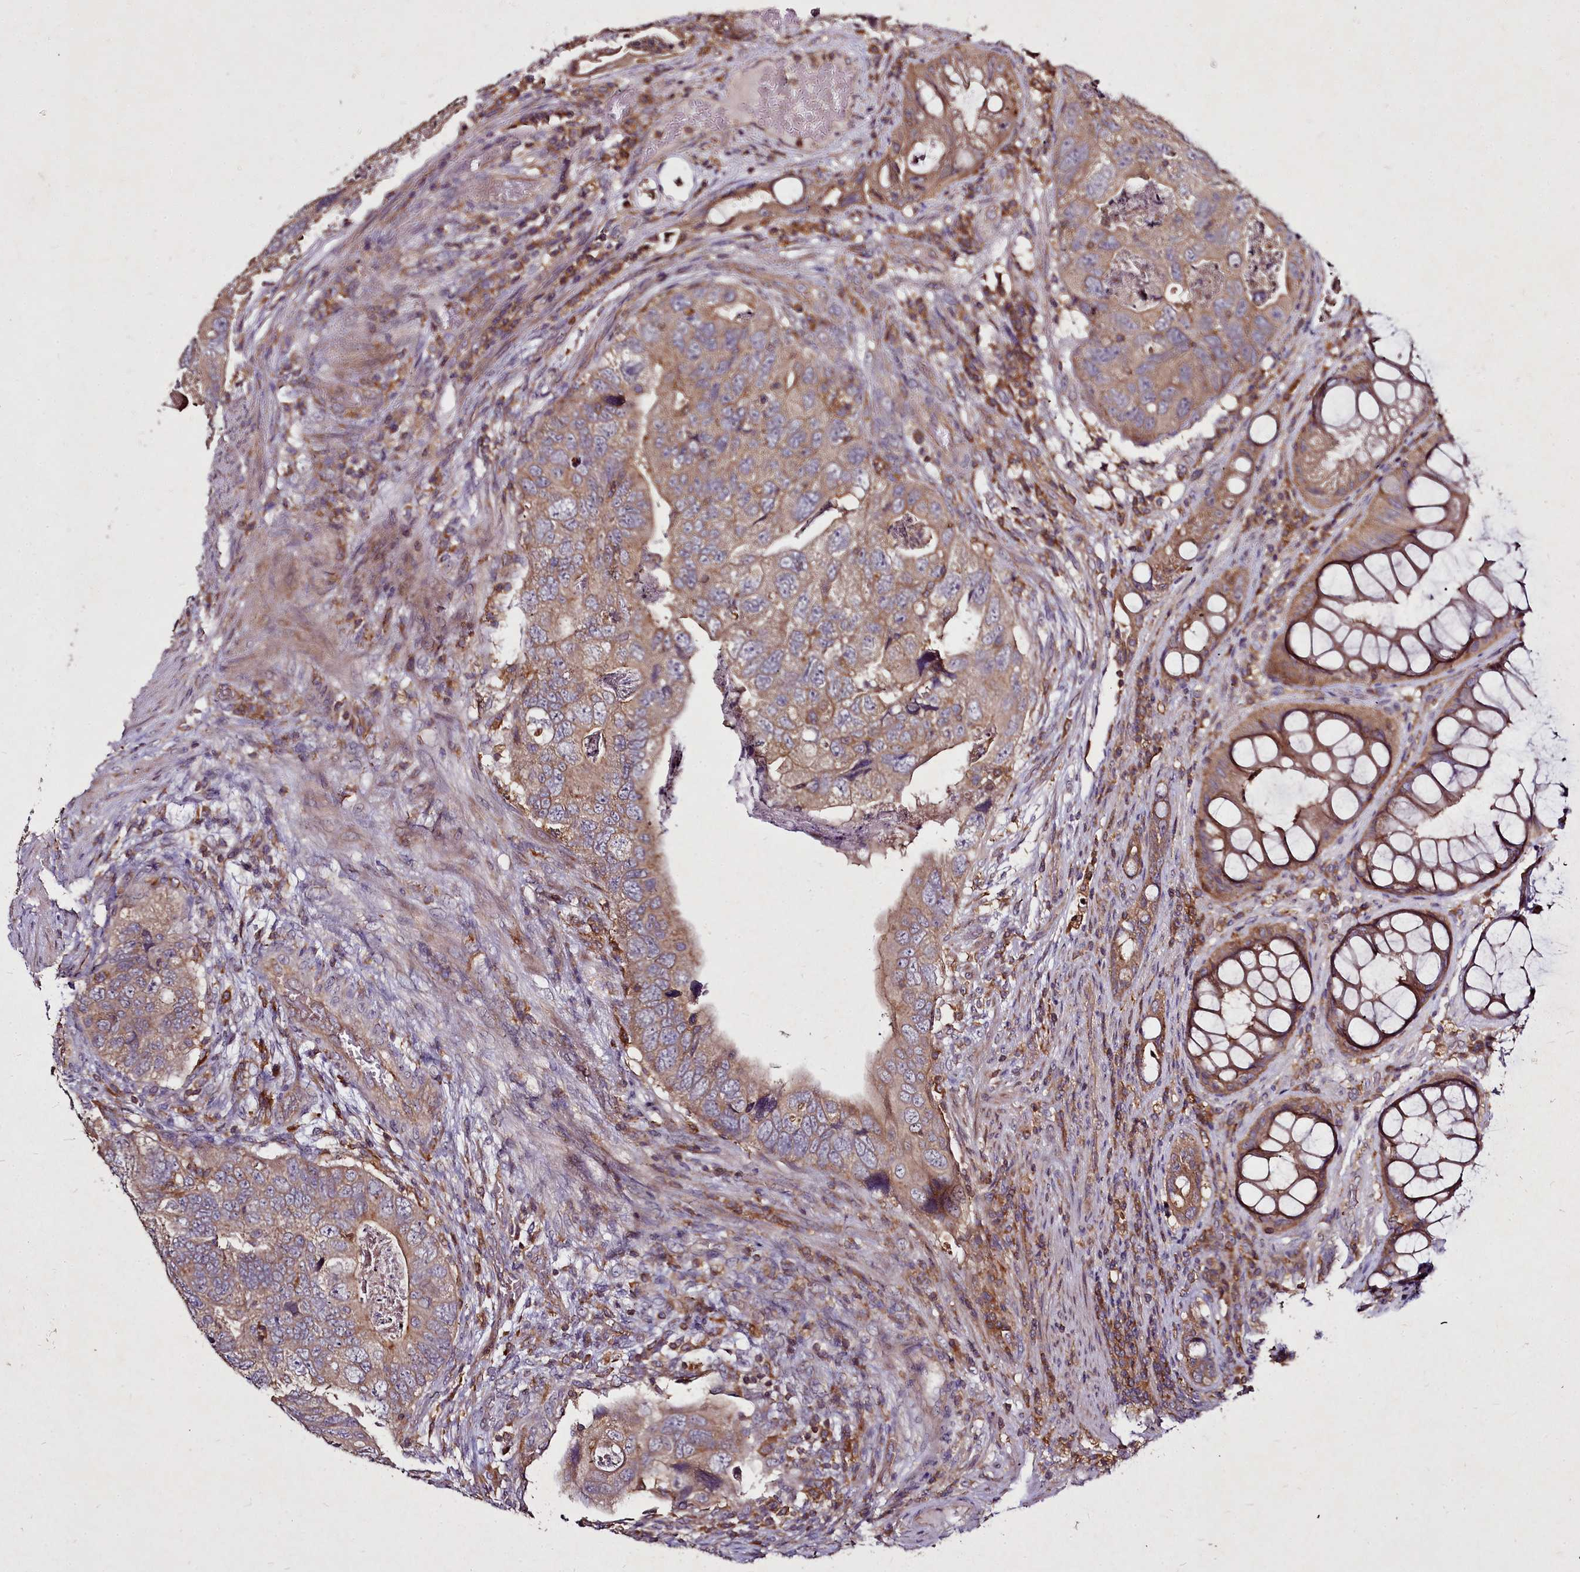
{"staining": {"intensity": "moderate", "quantity": ">75%", "location": "cytoplasmic/membranous"}, "tissue": "colorectal cancer", "cell_type": "Tumor cells", "image_type": "cancer", "snomed": [{"axis": "morphology", "description": "Adenocarcinoma, NOS"}, {"axis": "topography", "description": "Rectum"}], "caption": "The image exhibits staining of colorectal cancer (adenocarcinoma), revealing moderate cytoplasmic/membranous protein expression (brown color) within tumor cells. Using DAB (3,3'-diaminobenzidine) (brown) and hematoxylin (blue) stains, captured at high magnification using brightfield microscopy.", "gene": "NCKAP1L", "patient": {"sex": "male", "age": 63}}